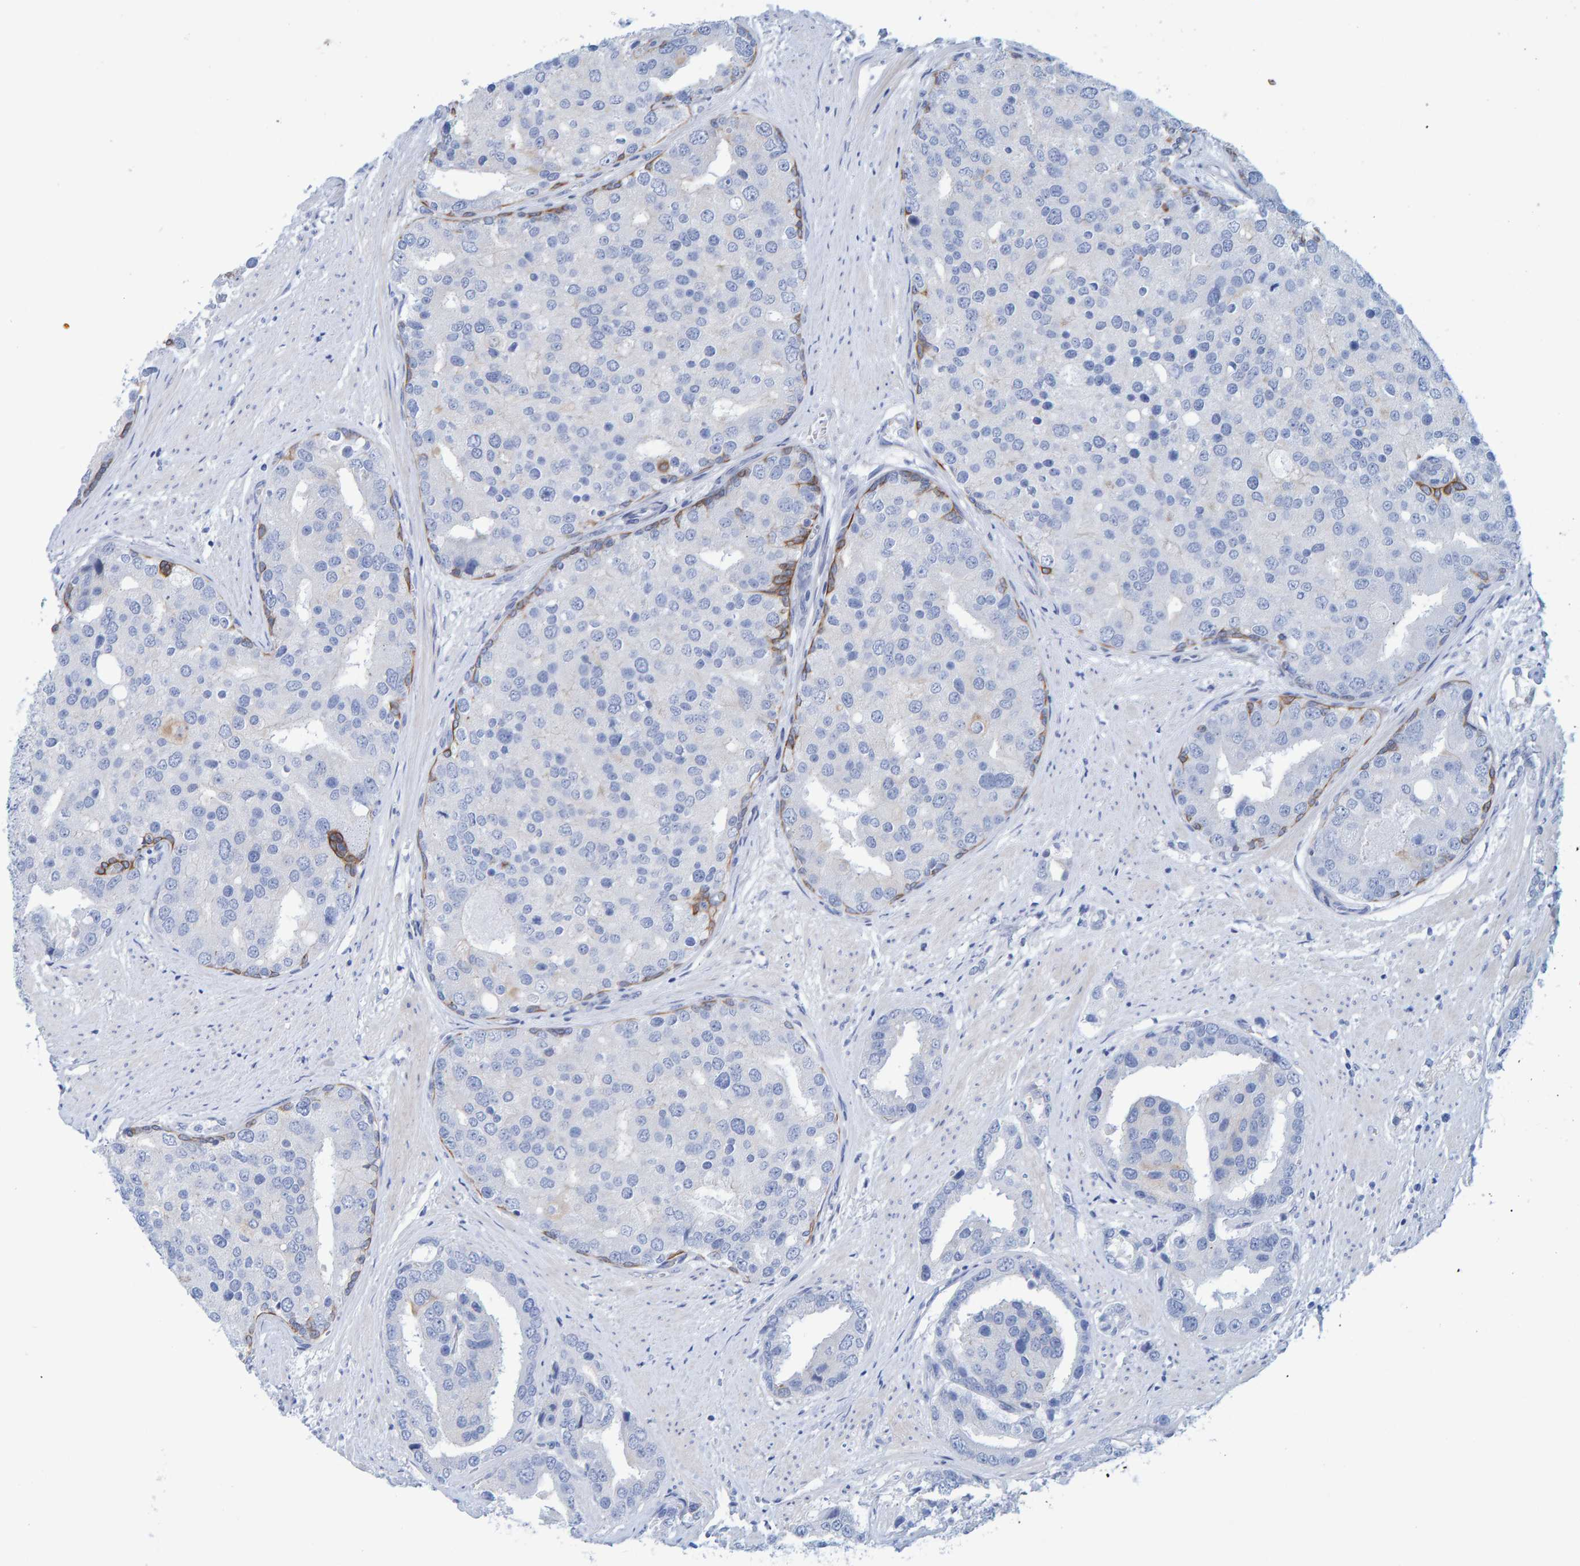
{"staining": {"intensity": "negative", "quantity": "none", "location": "none"}, "tissue": "prostate cancer", "cell_type": "Tumor cells", "image_type": "cancer", "snomed": [{"axis": "morphology", "description": "Adenocarcinoma, High grade"}, {"axis": "topography", "description": "Prostate"}], "caption": "A high-resolution micrograph shows immunohistochemistry (IHC) staining of prostate cancer, which exhibits no significant expression in tumor cells. Nuclei are stained in blue.", "gene": "JAKMIP3", "patient": {"sex": "male", "age": 50}}